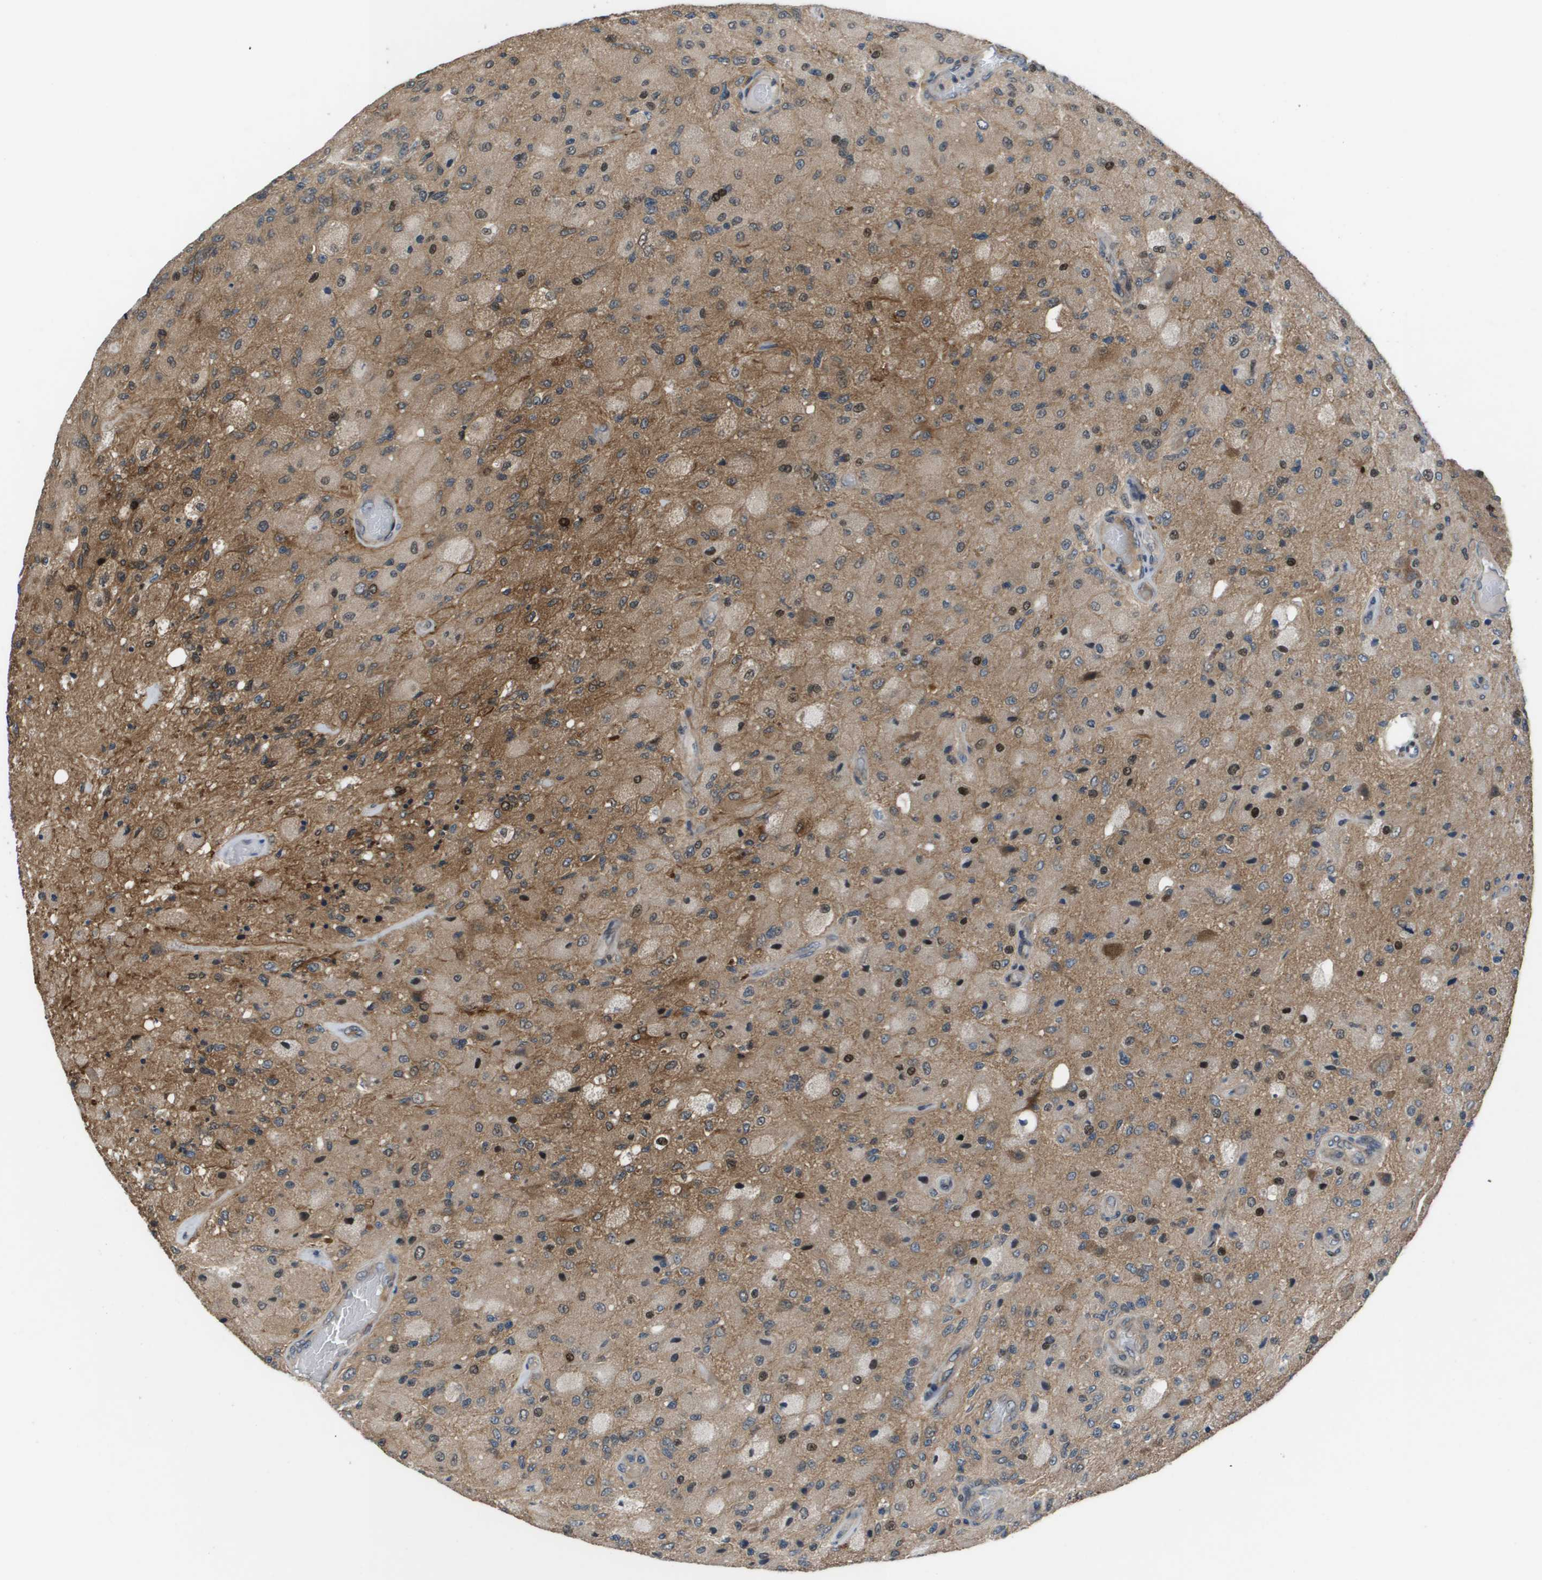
{"staining": {"intensity": "weak", "quantity": ">75%", "location": "cytoplasmic/membranous,nuclear"}, "tissue": "glioma", "cell_type": "Tumor cells", "image_type": "cancer", "snomed": [{"axis": "morphology", "description": "Normal tissue, NOS"}, {"axis": "morphology", "description": "Glioma, malignant, High grade"}, {"axis": "topography", "description": "Cerebral cortex"}], "caption": "Immunohistochemical staining of human glioma reveals low levels of weak cytoplasmic/membranous and nuclear expression in approximately >75% of tumor cells.", "gene": "ENPP5", "patient": {"sex": "male", "age": 77}}